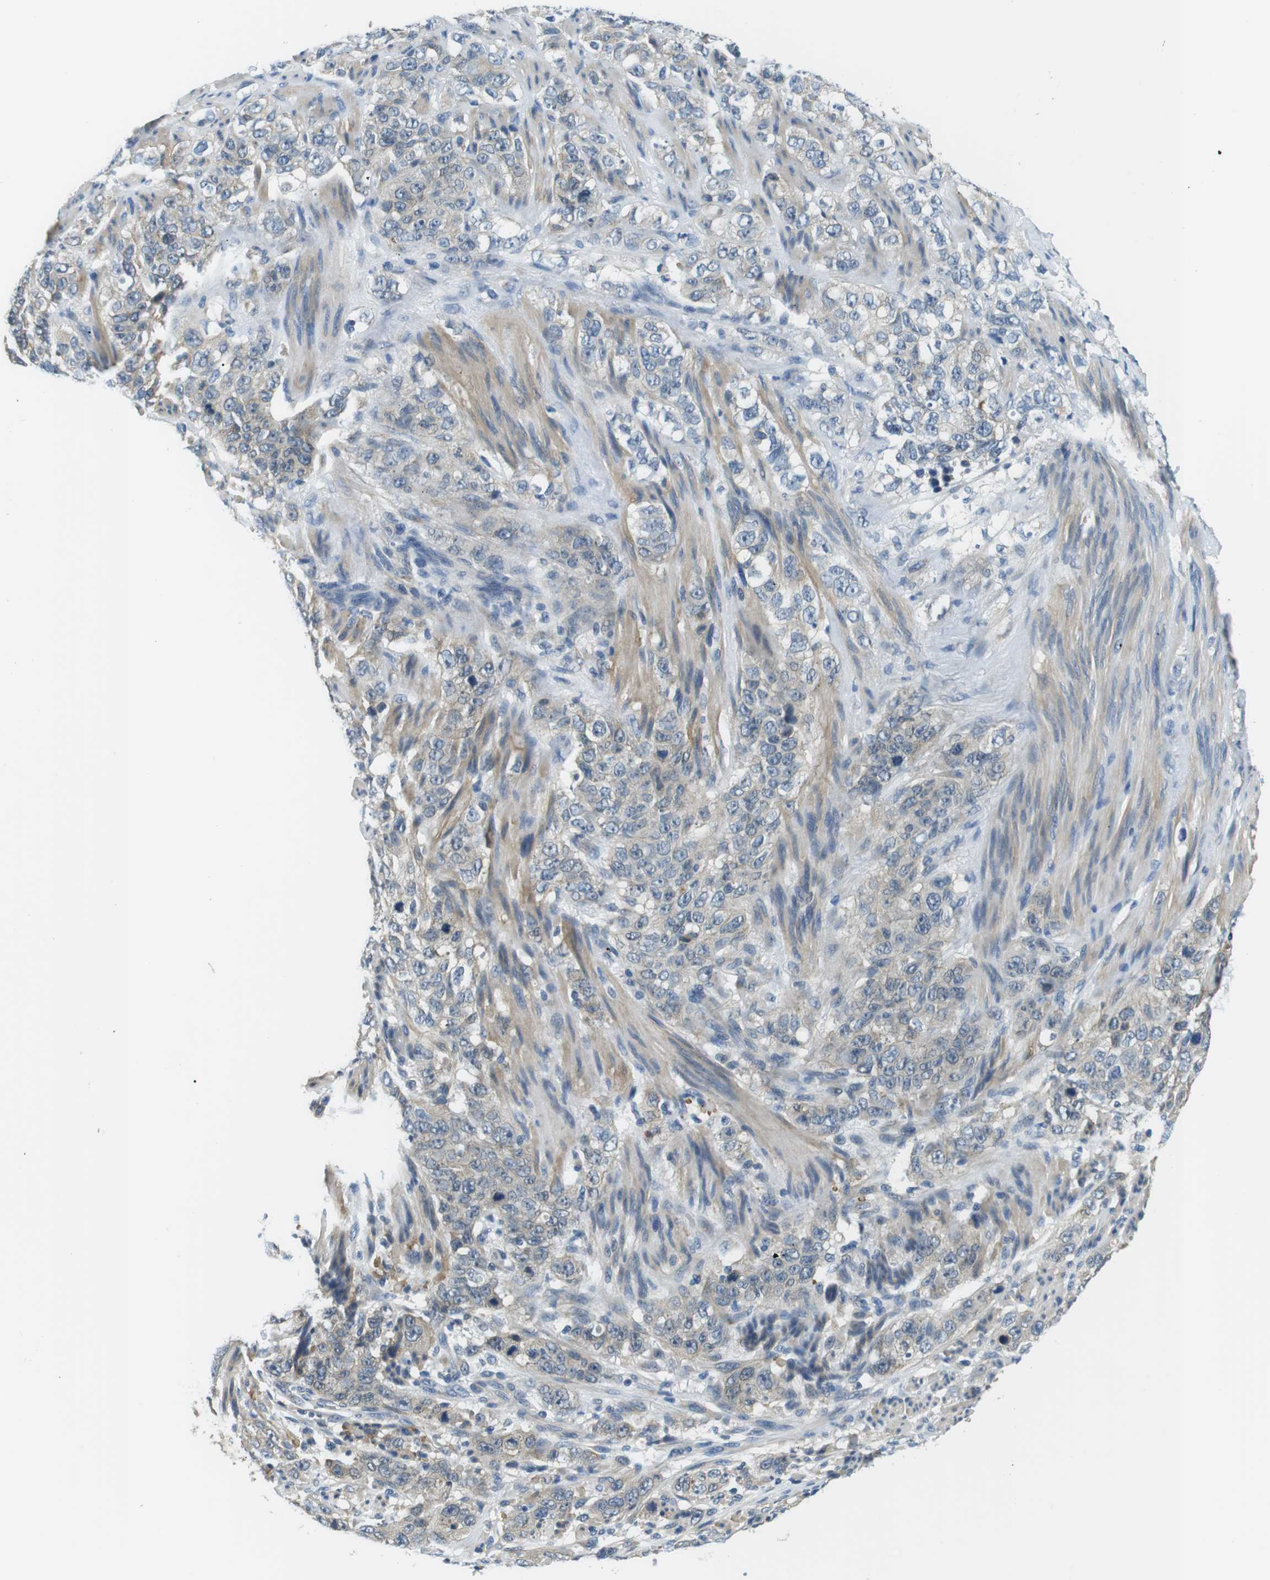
{"staining": {"intensity": "negative", "quantity": "none", "location": "none"}, "tissue": "stomach cancer", "cell_type": "Tumor cells", "image_type": "cancer", "snomed": [{"axis": "morphology", "description": "Adenocarcinoma, NOS"}, {"axis": "topography", "description": "Stomach"}], "caption": "DAB immunohistochemical staining of human adenocarcinoma (stomach) displays no significant expression in tumor cells. (Immunohistochemistry (ihc), brightfield microscopy, high magnification).", "gene": "WSCD1", "patient": {"sex": "male", "age": 48}}